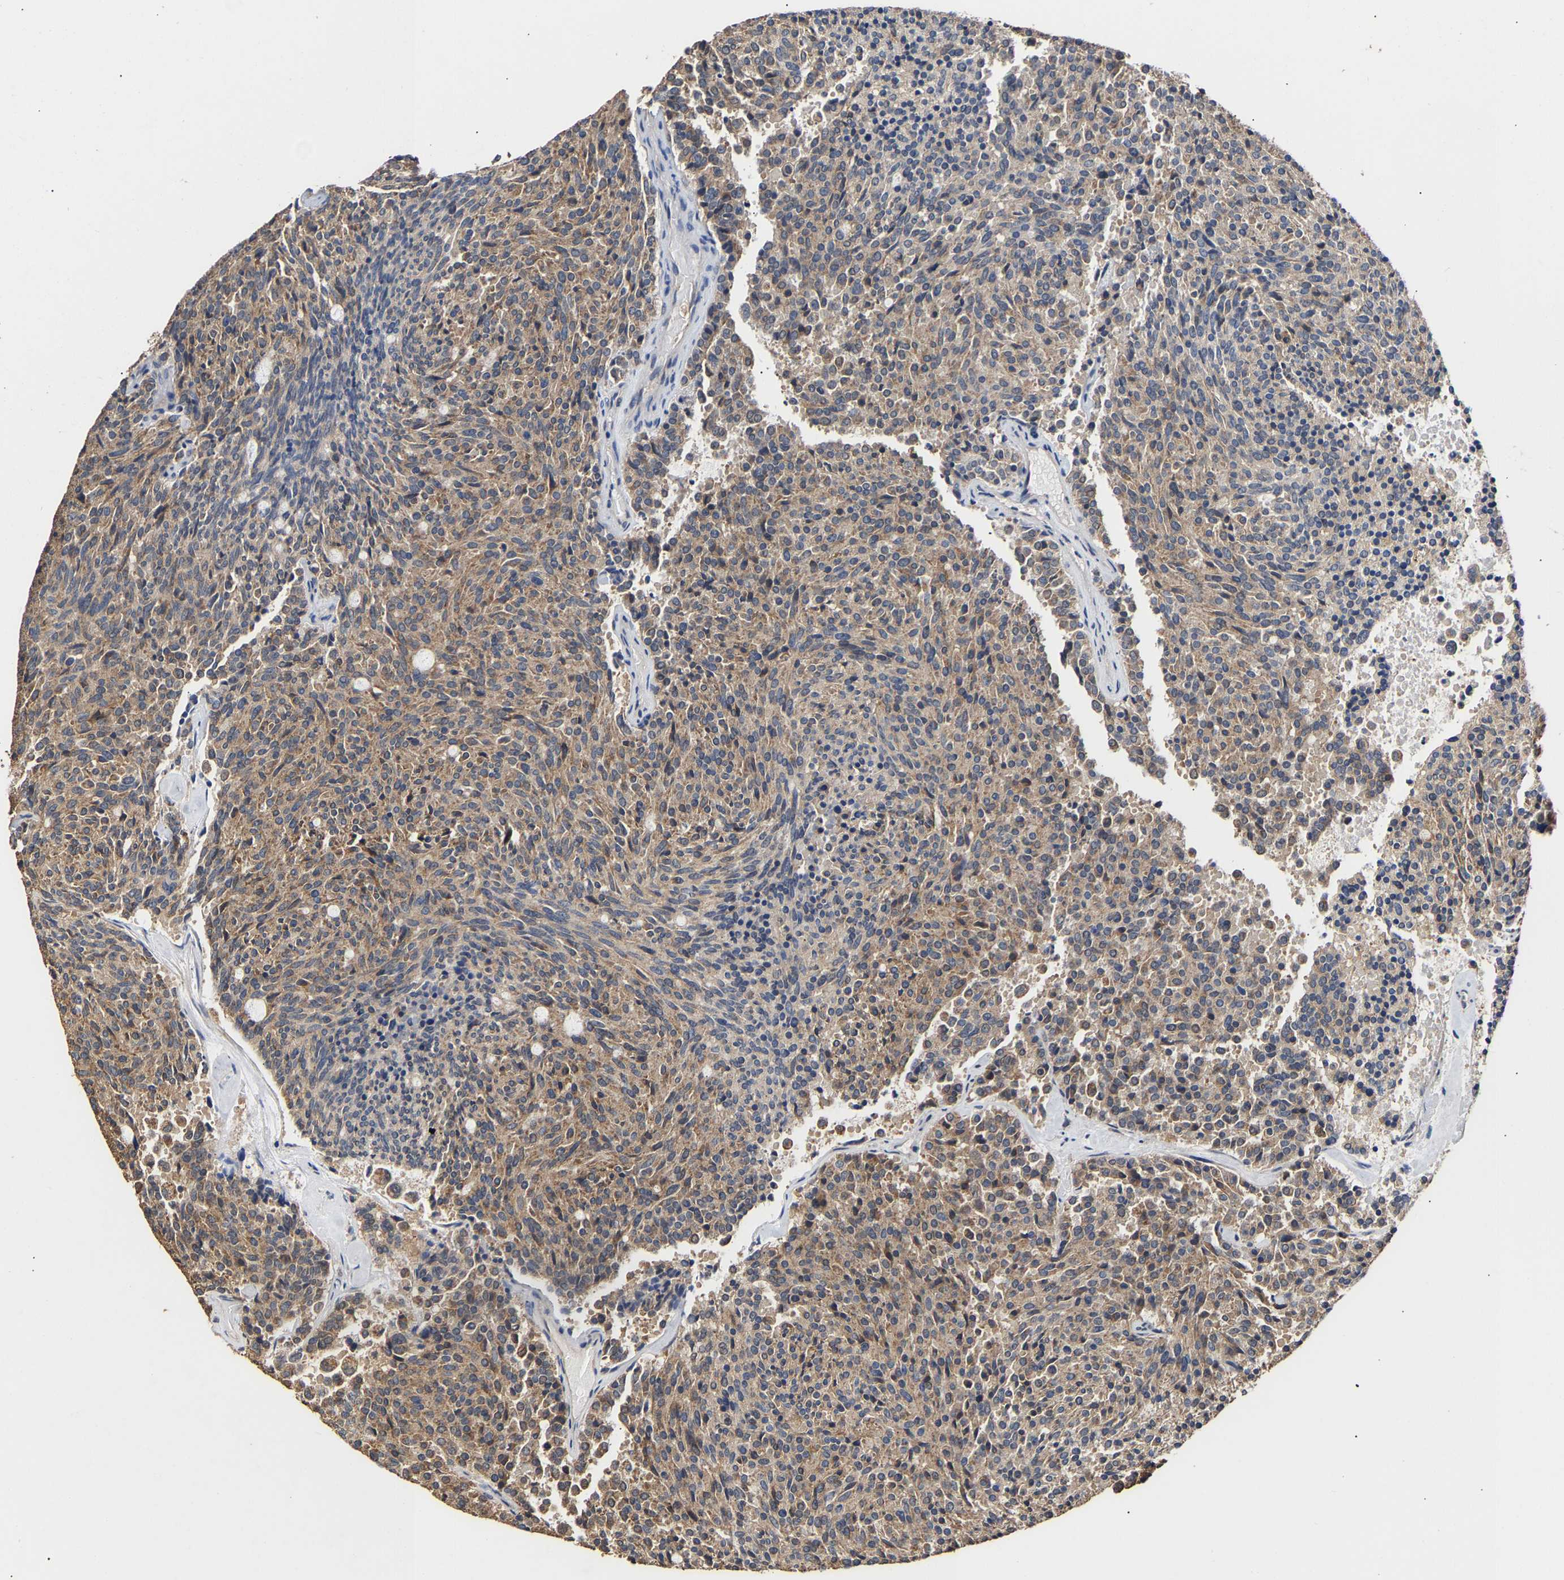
{"staining": {"intensity": "weak", "quantity": ">75%", "location": "cytoplasmic/membranous"}, "tissue": "carcinoid", "cell_type": "Tumor cells", "image_type": "cancer", "snomed": [{"axis": "morphology", "description": "Carcinoid, malignant, NOS"}, {"axis": "topography", "description": "Pancreas"}], "caption": "A photomicrograph showing weak cytoplasmic/membranous positivity in approximately >75% of tumor cells in carcinoid, as visualized by brown immunohistochemical staining.", "gene": "ZNF26", "patient": {"sex": "female", "age": 54}}